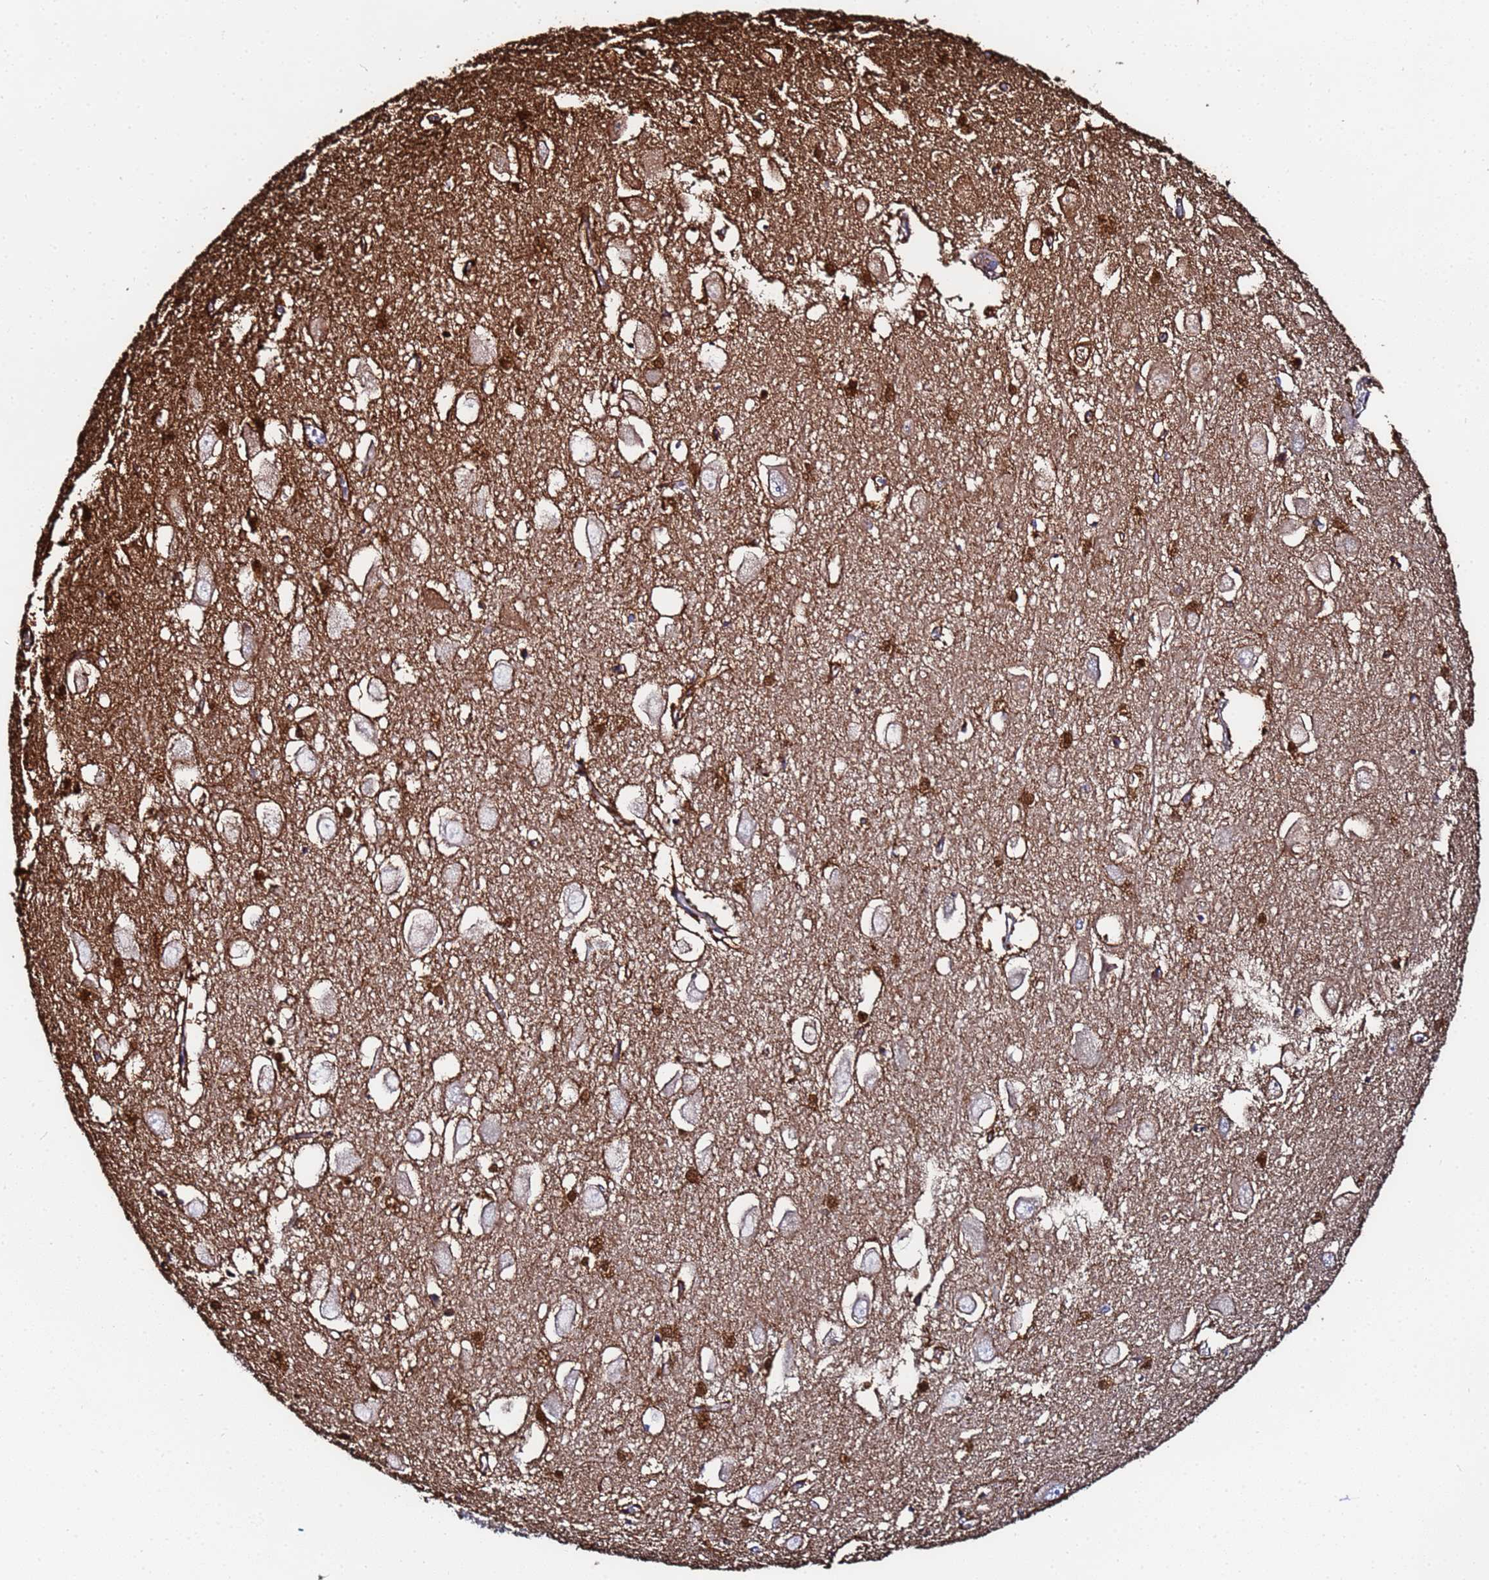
{"staining": {"intensity": "strong", "quantity": ">75%", "location": "cytoplasmic/membranous"}, "tissue": "hippocampus", "cell_type": "Glial cells", "image_type": "normal", "snomed": [{"axis": "morphology", "description": "Normal tissue, NOS"}, {"axis": "topography", "description": "Hippocampus"}], "caption": "This micrograph exhibits unremarkable hippocampus stained with immunohistochemistry to label a protein in brown. The cytoplasmic/membranous of glial cells show strong positivity for the protein. Nuclei are counter-stained blue.", "gene": "GLUD1", "patient": {"sex": "female", "age": 64}}